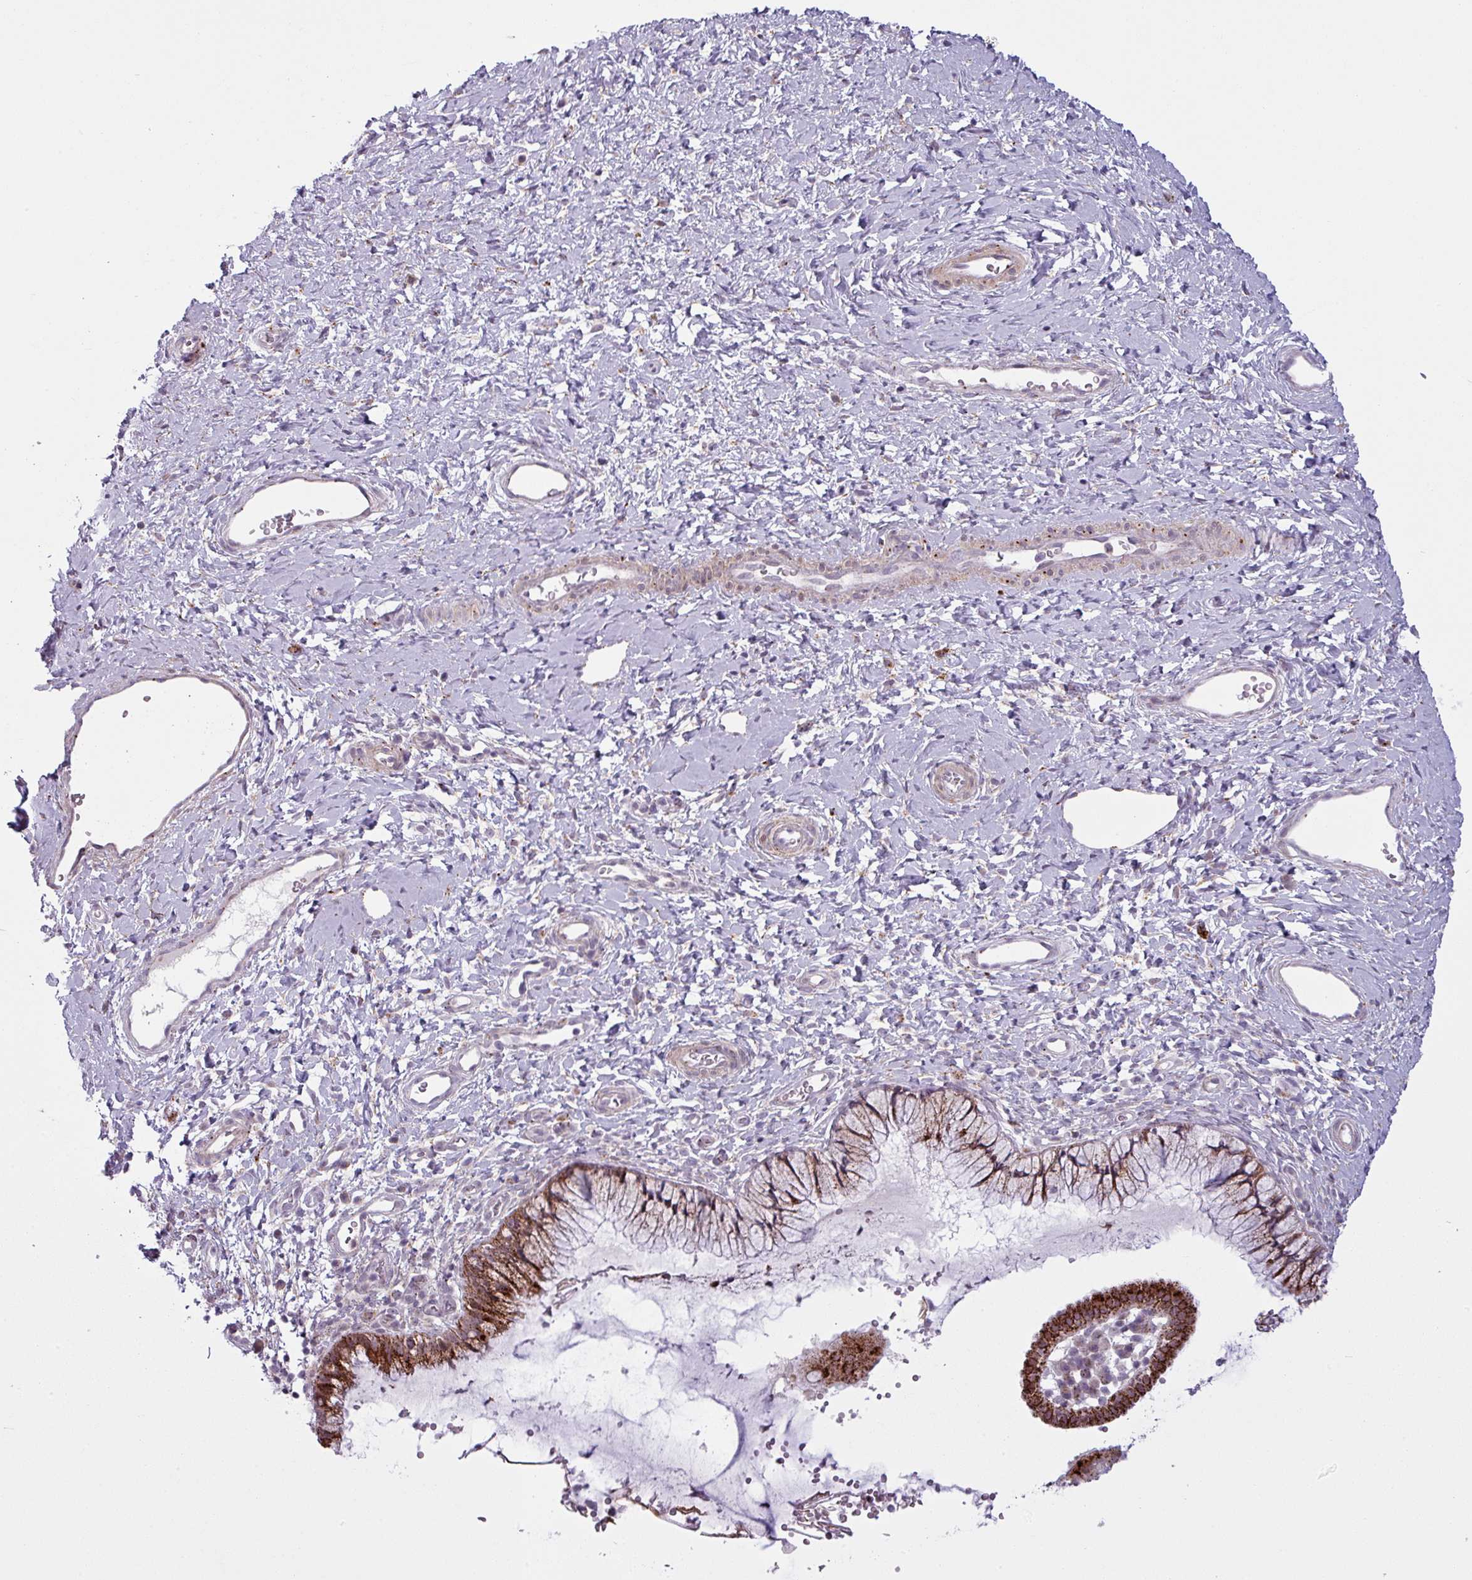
{"staining": {"intensity": "strong", "quantity": ">75%", "location": "cytoplasmic/membranous"}, "tissue": "cervix", "cell_type": "Glandular cells", "image_type": "normal", "snomed": [{"axis": "morphology", "description": "Normal tissue, NOS"}, {"axis": "topography", "description": "Cervix"}], "caption": "This photomicrograph demonstrates unremarkable cervix stained with IHC to label a protein in brown. The cytoplasmic/membranous of glandular cells show strong positivity for the protein. Nuclei are counter-stained blue.", "gene": "MAP7D2", "patient": {"sex": "female", "age": 36}}